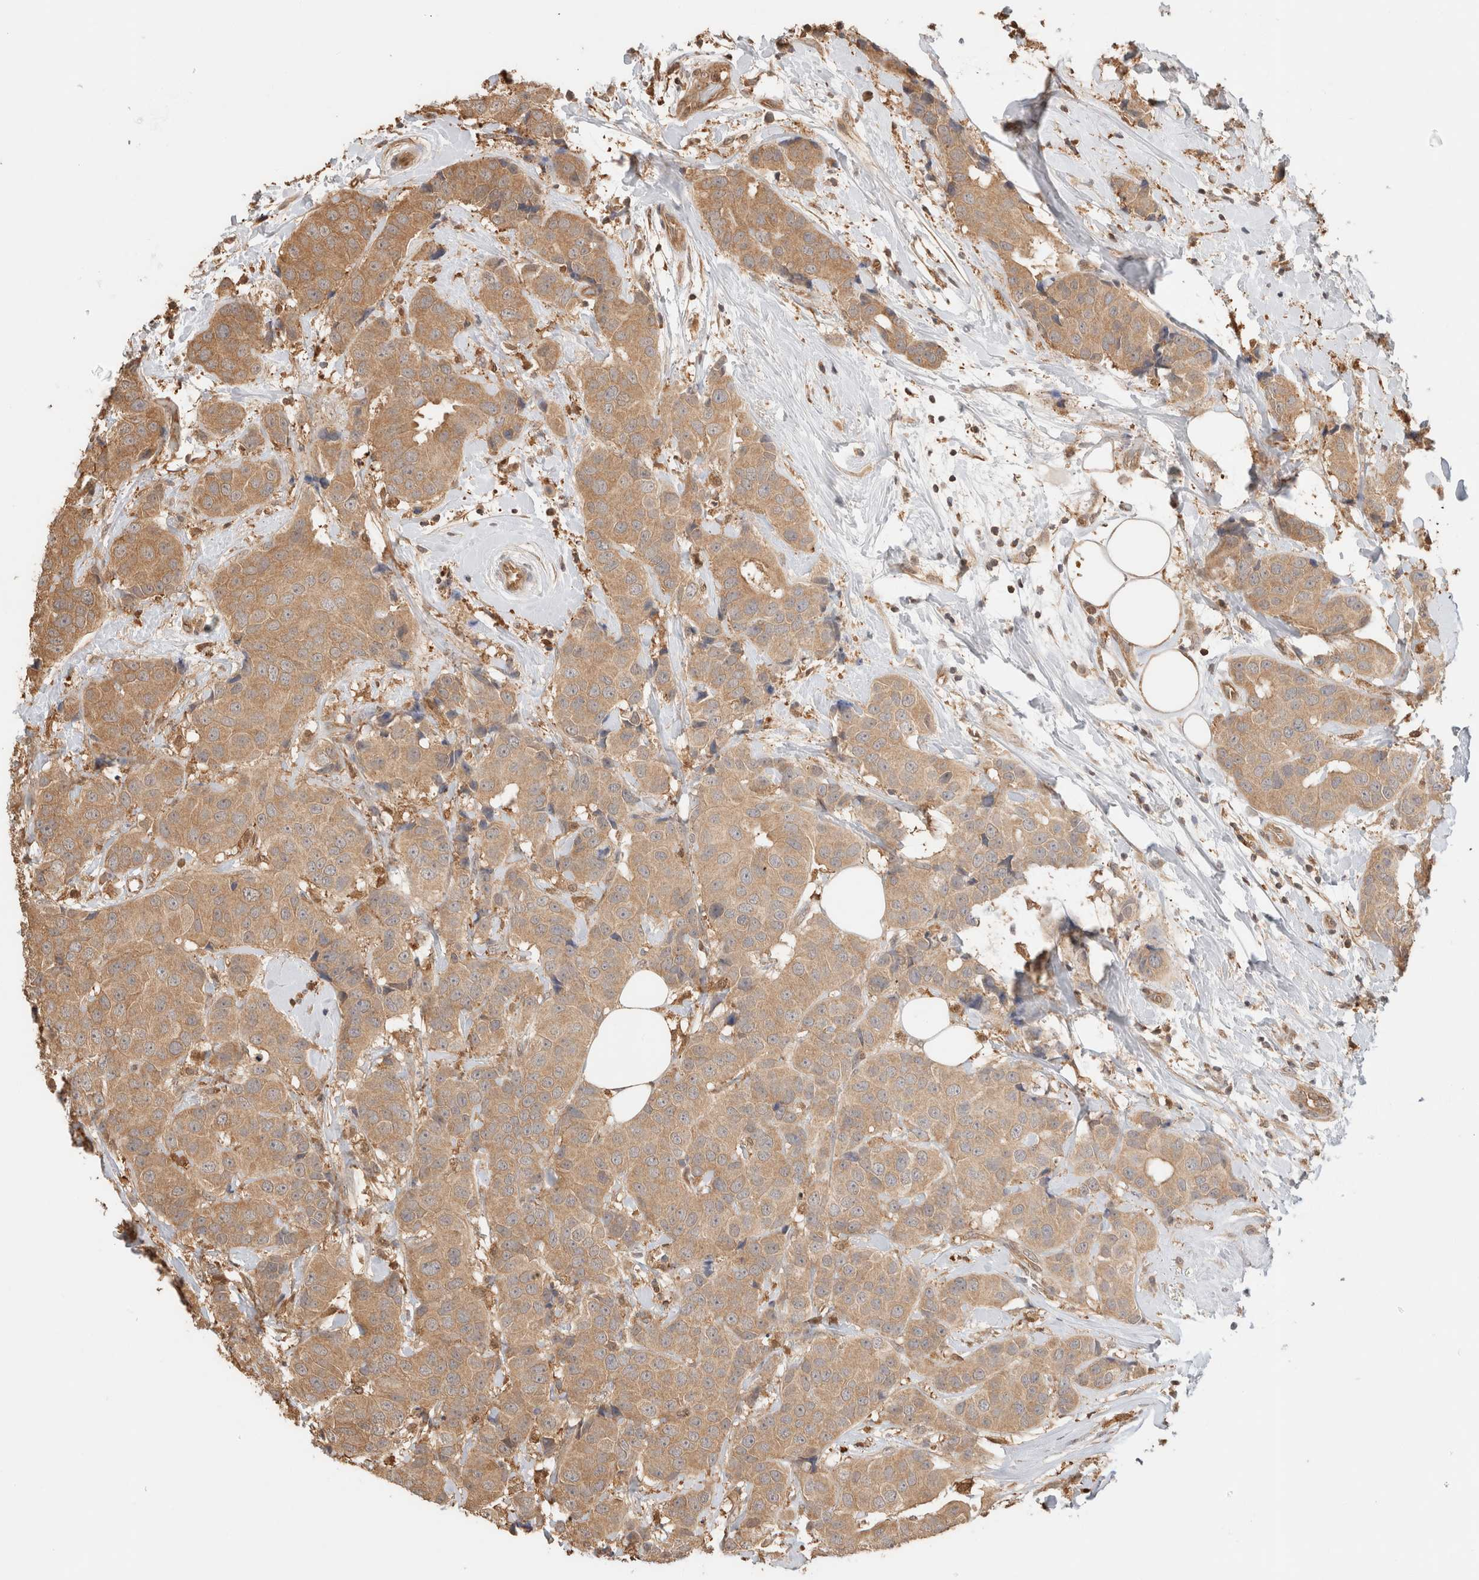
{"staining": {"intensity": "moderate", "quantity": ">75%", "location": "cytoplasmic/membranous"}, "tissue": "breast cancer", "cell_type": "Tumor cells", "image_type": "cancer", "snomed": [{"axis": "morphology", "description": "Normal tissue, NOS"}, {"axis": "morphology", "description": "Duct carcinoma"}, {"axis": "topography", "description": "Breast"}], "caption": "A medium amount of moderate cytoplasmic/membranous positivity is identified in approximately >75% of tumor cells in breast cancer (infiltrating ductal carcinoma) tissue.", "gene": "YWHAH", "patient": {"sex": "female", "age": 39}}